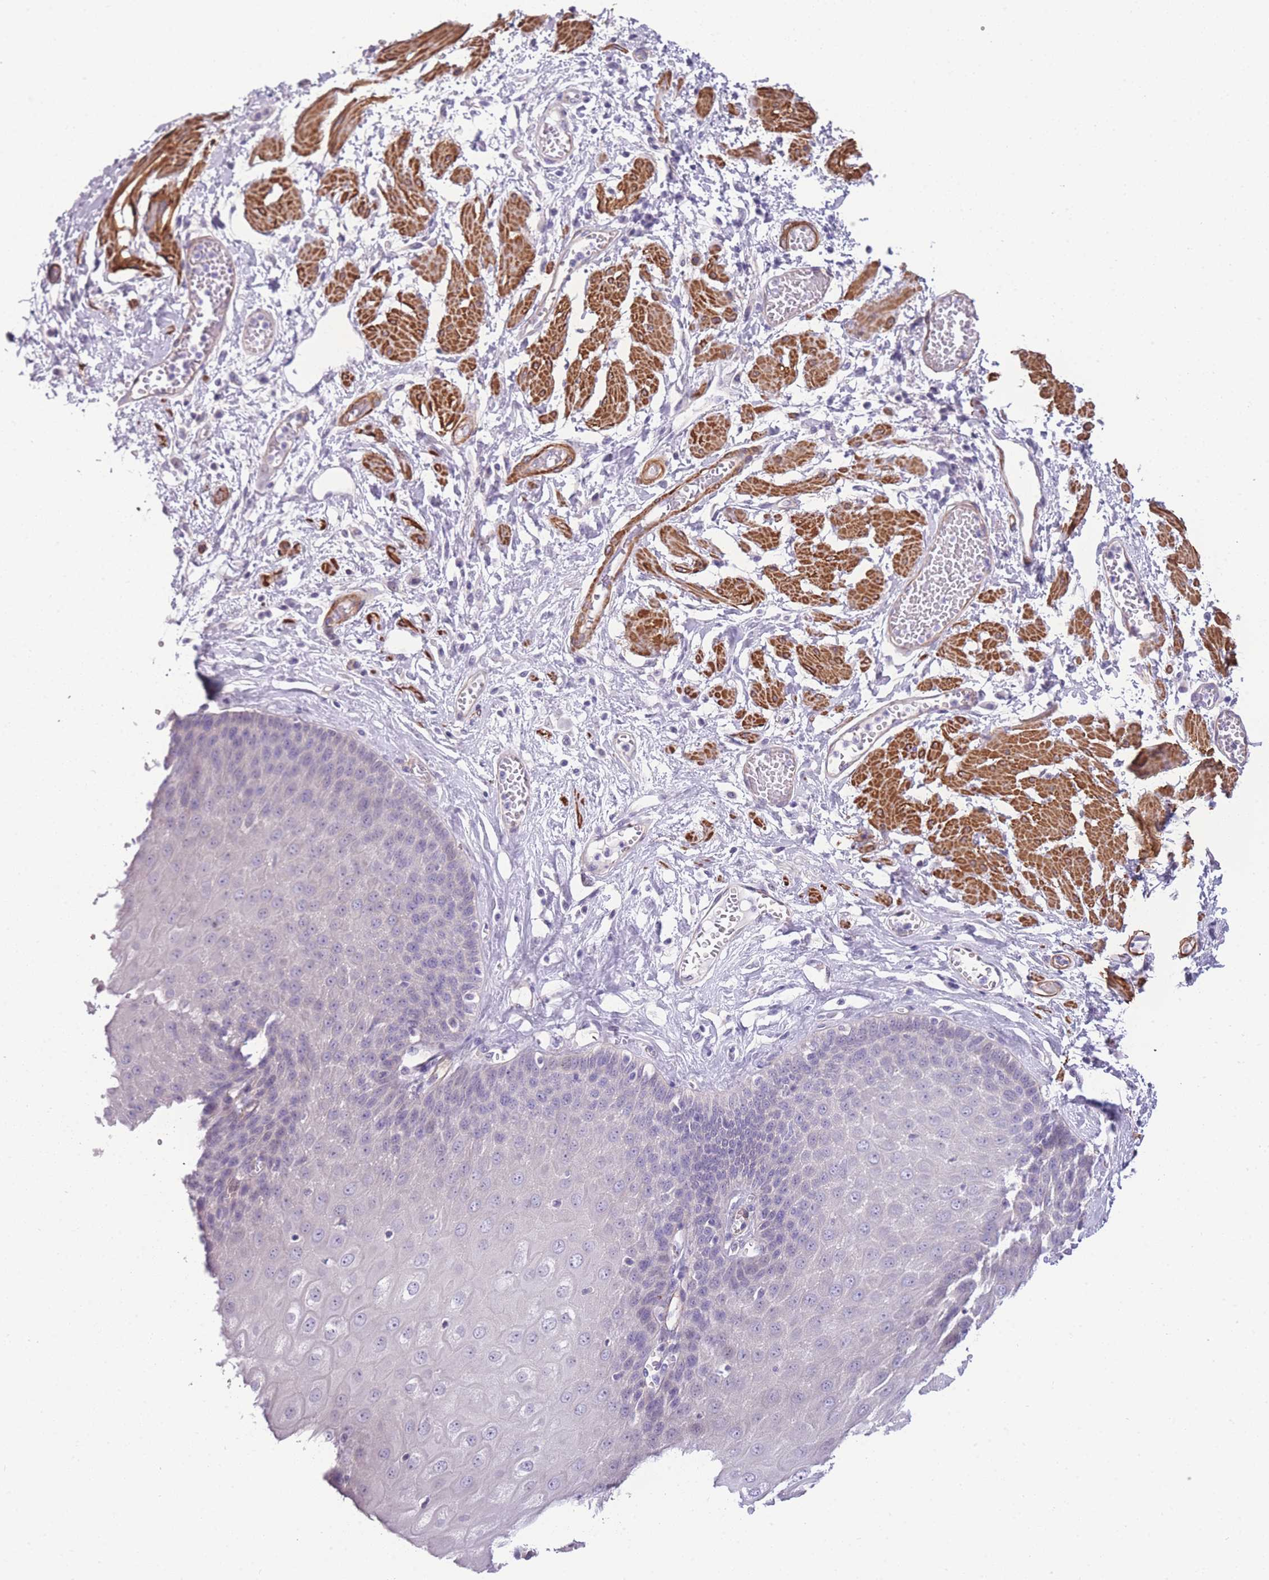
{"staining": {"intensity": "negative", "quantity": "none", "location": "none"}, "tissue": "esophagus", "cell_type": "Squamous epithelial cells", "image_type": "normal", "snomed": [{"axis": "morphology", "description": "Normal tissue, NOS"}, {"axis": "topography", "description": "Esophagus"}], "caption": "A high-resolution histopathology image shows immunohistochemistry staining of unremarkable esophagus, which demonstrates no significant expression in squamous epithelial cells. (IHC, brightfield microscopy, high magnification).", "gene": "FAM124A", "patient": {"sex": "male", "age": 60}}